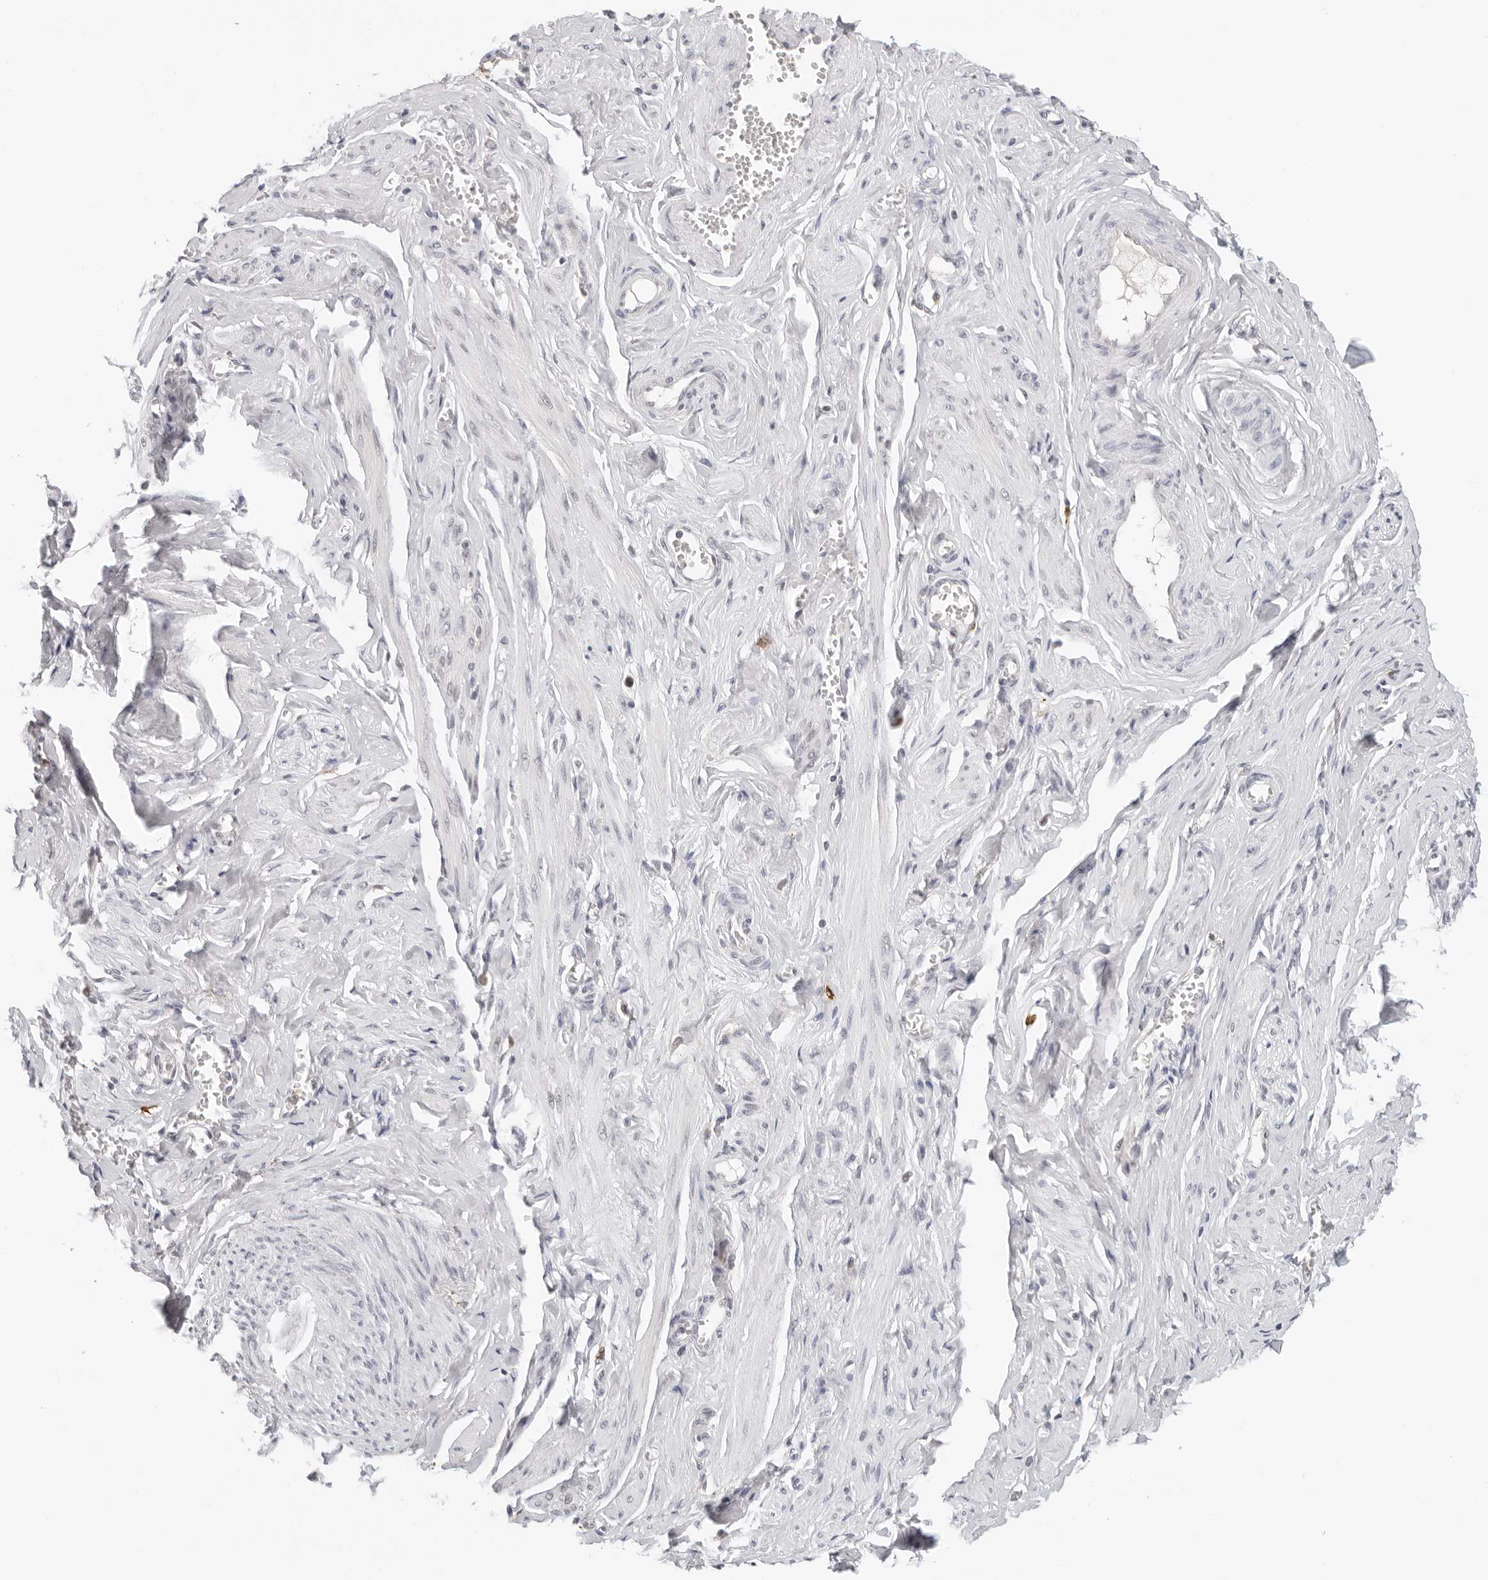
{"staining": {"intensity": "negative", "quantity": "none", "location": "none"}, "tissue": "adipose tissue", "cell_type": "Adipocytes", "image_type": "normal", "snomed": [{"axis": "morphology", "description": "Normal tissue, NOS"}, {"axis": "topography", "description": "Vascular tissue"}, {"axis": "topography", "description": "Fallopian tube"}, {"axis": "topography", "description": "Ovary"}], "caption": "High power microscopy image of an IHC micrograph of benign adipose tissue, revealing no significant staining in adipocytes. (Stains: DAB (3,3'-diaminobenzidine) immunohistochemistry with hematoxylin counter stain, Microscopy: brightfield microscopy at high magnification).", "gene": "MSH6", "patient": {"sex": "female", "age": 67}}